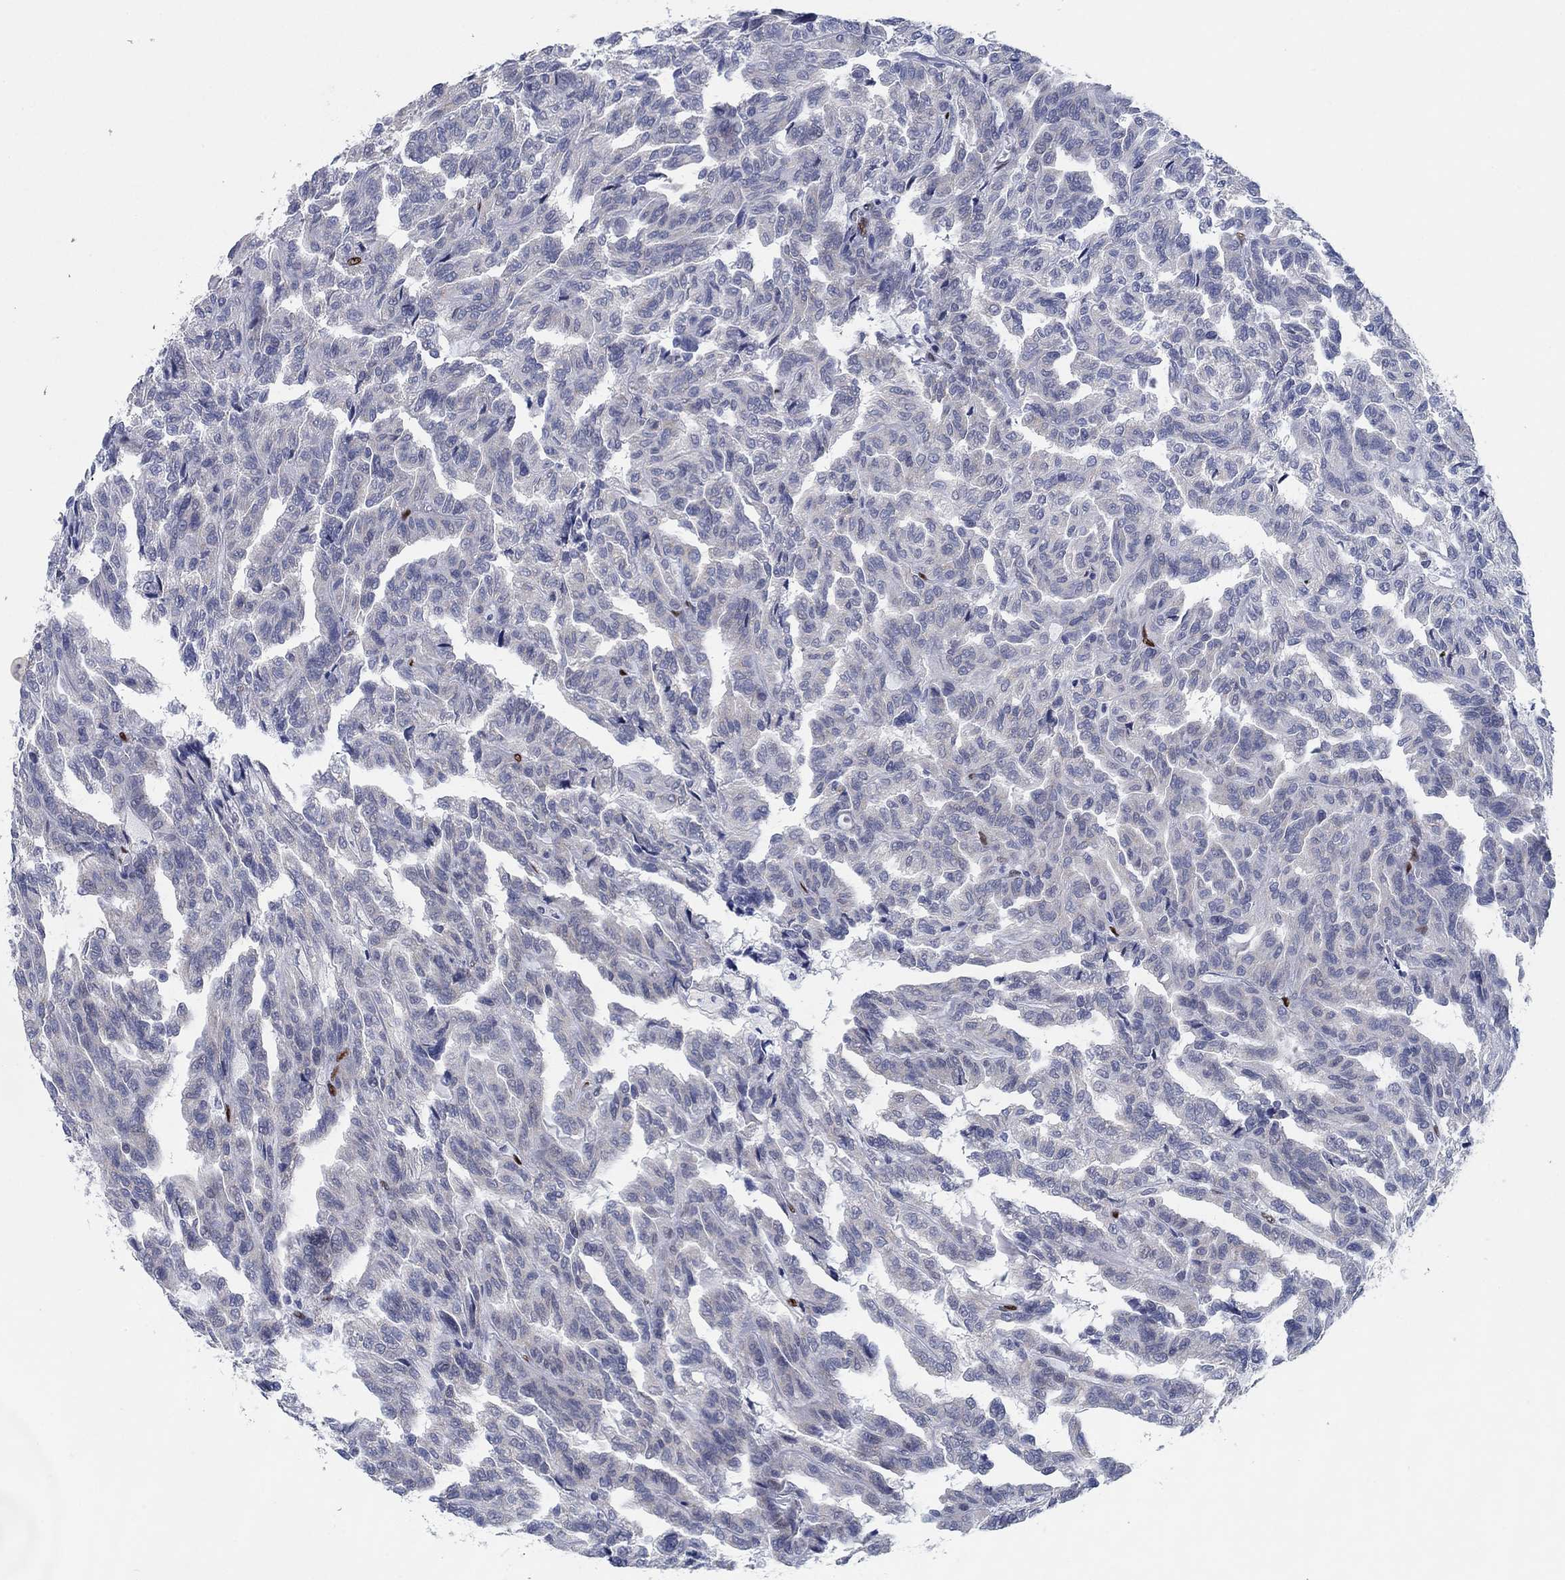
{"staining": {"intensity": "negative", "quantity": "none", "location": "none"}, "tissue": "renal cancer", "cell_type": "Tumor cells", "image_type": "cancer", "snomed": [{"axis": "morphology", "description": "Adenocarcinoma, NOS"}, {"axis": "topography", "description": "Kidney"}], "caption": "Photomicrograph shows no protein positivity in tumor cells of renal adenocarcinoma tissue.", "gene": "ZEB1", "patient": {"sex": "male", "age": 79}}